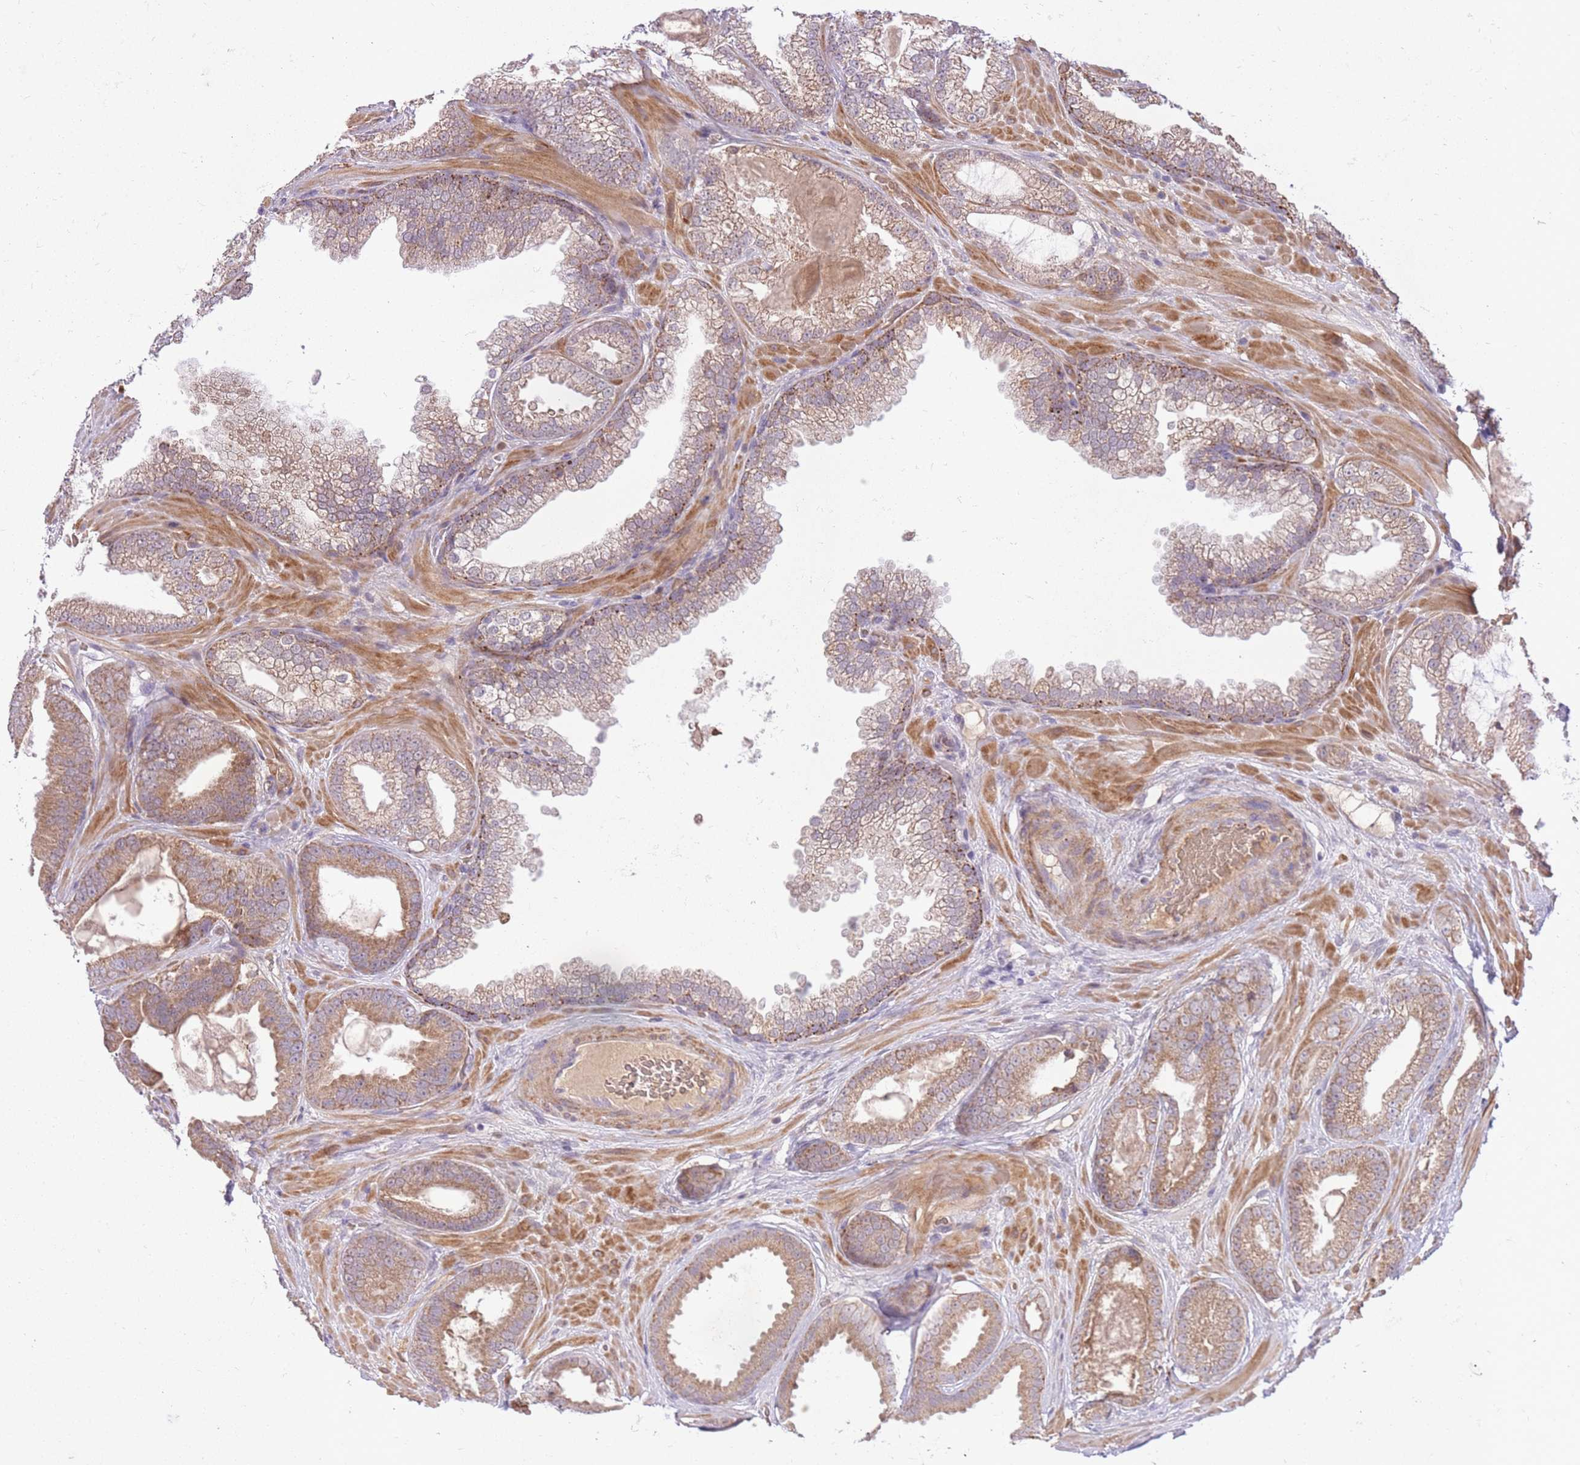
{"staining": {"intensity": "moderate", "quantity": "25%-75%", "location": "cytoplasmic/membranous"}, "tissue": "prostate cancer", "cell_type": "Tumor cells", "image_type": "cancer", "snomed": [{"axis": "morphology", "description": "Adenocarcinoma, Low grade"}, {"axis": "topography", "description": "Prostate"}], "caption": "This histopathology image reveals immunohistochemistry (IHC) staining of human prostate cancer (adenocarcinoma (low-grade)), with medium moderate cytoplasmic/membranous positivity in about 25%-75% of tumor cells.", "gene": "POLR3F", "patient": {"sex": "male", "age": 57}}